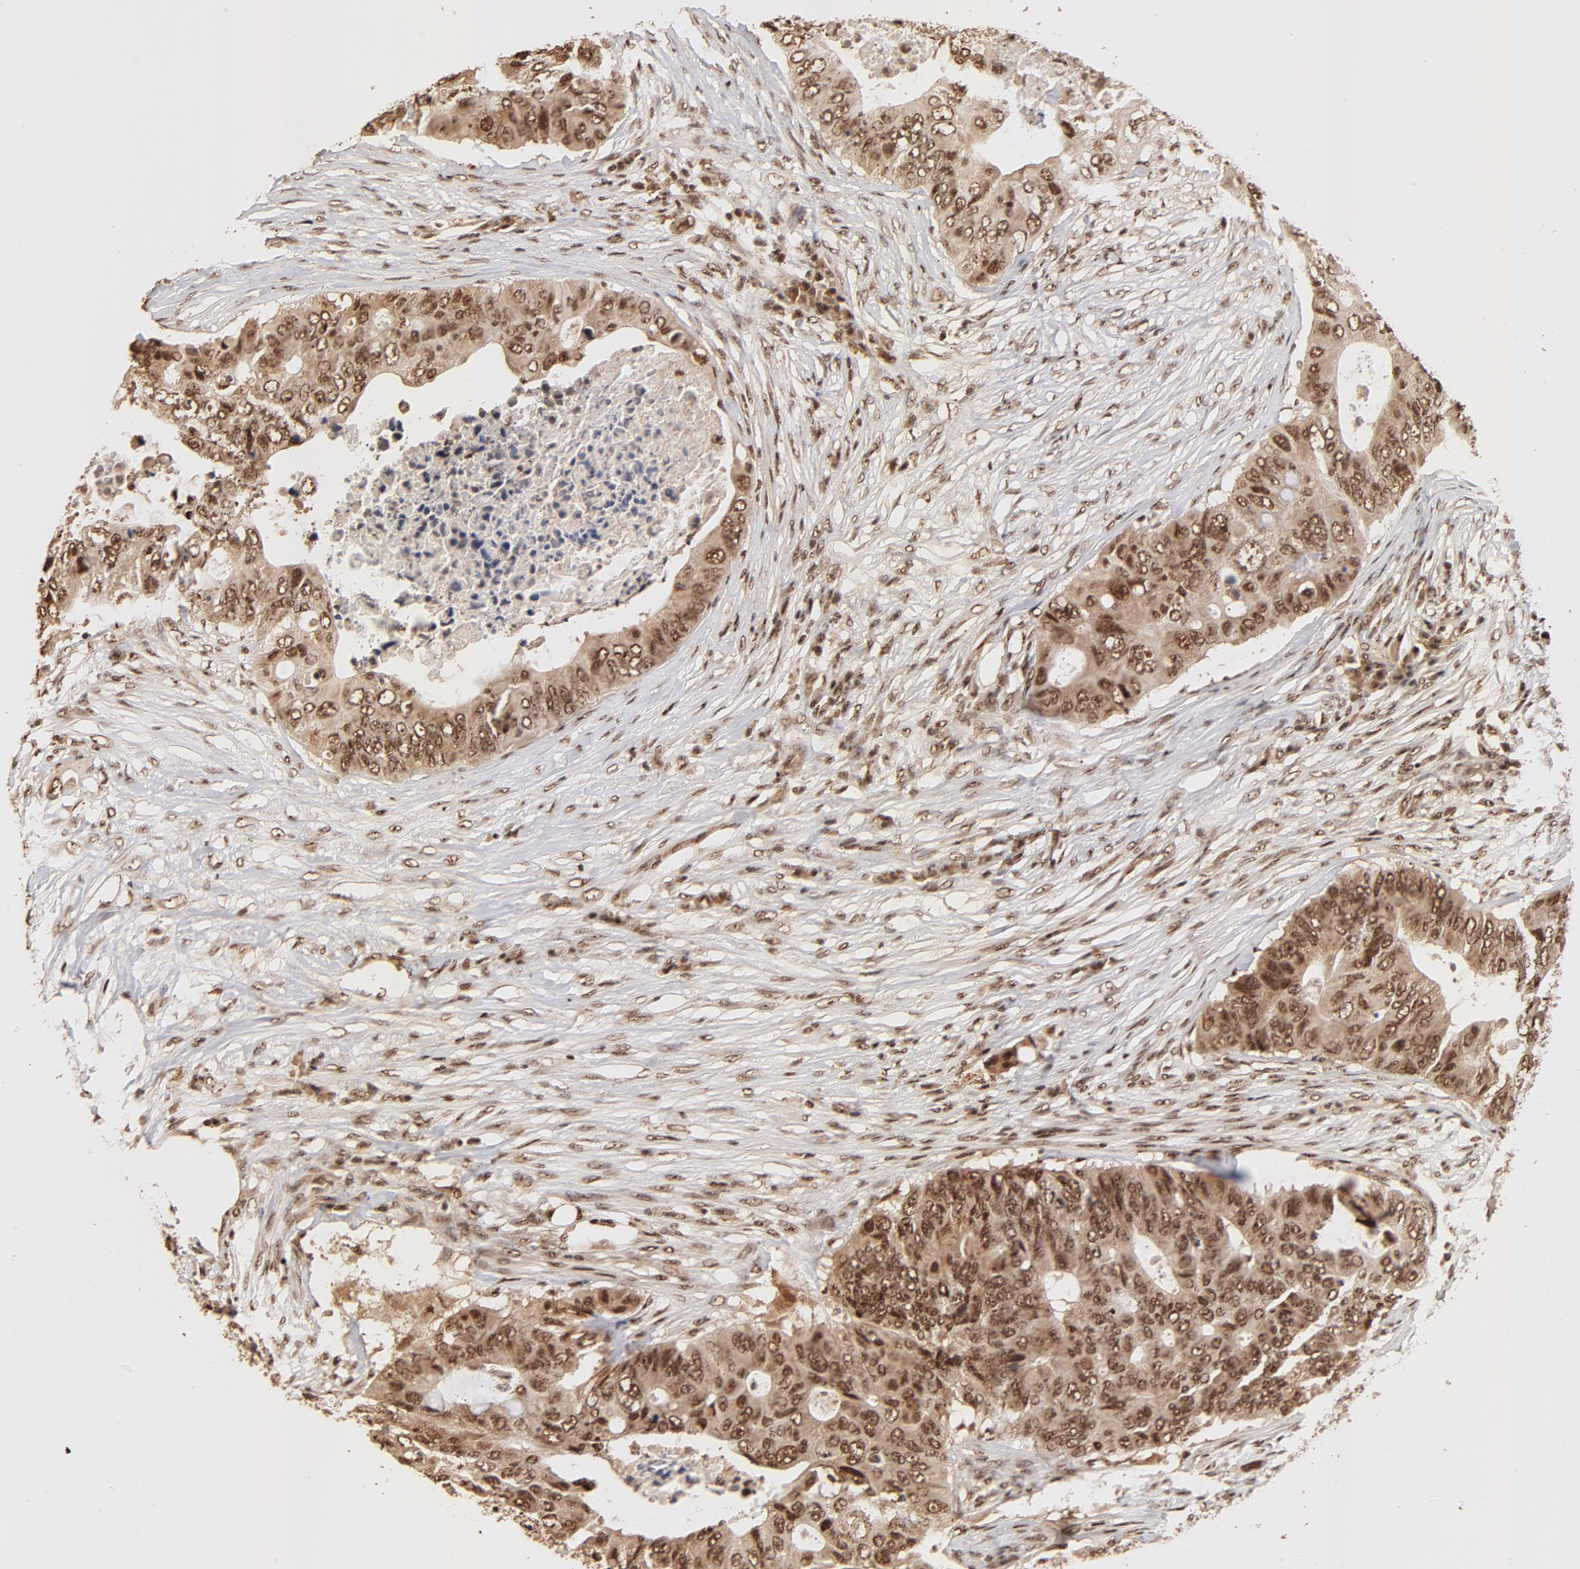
{"staining": {"intensity": "strong", "quantity": ">75%", "location": "cytoplasmic/membranous,nuclear"}, "tissue": "colorectal cancer", "cell_type": "Tumor cells", "image_type": "cancer", "snomed": [{"axis": "morphology", "description": "Adenocarcinoma, NOS"}, {"axis": "topography", "description": "Colon"}], "caption": "Approximately >75% of tumor cells in adenocarcinoma (colorectal) show strong cytoplasmic/membranous and nuclear protein positivity as visualized by brown immunohistochemical staining.", "gene": "MED12", "patient": {"sex": "male", "age": 71}}